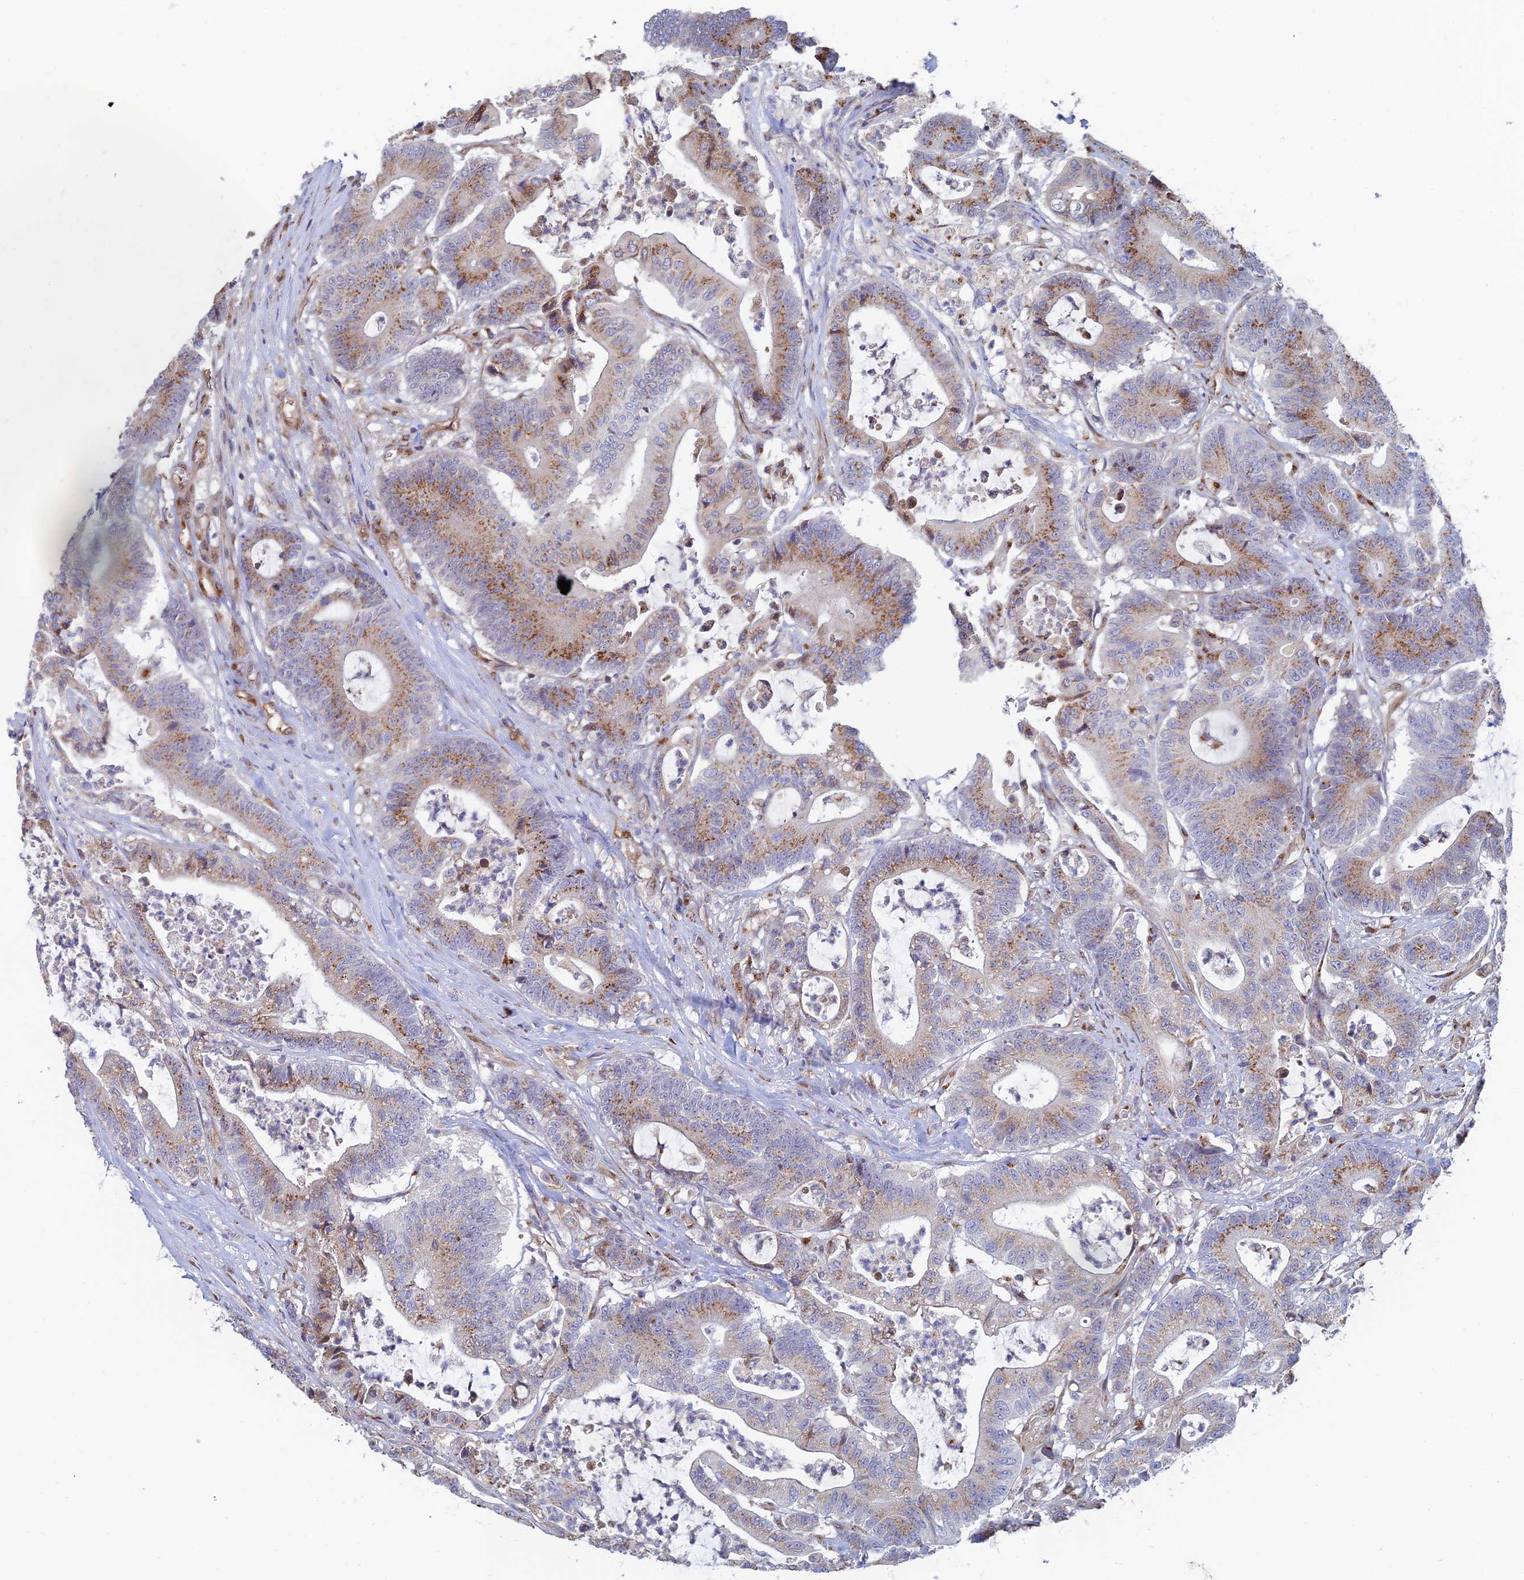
{"staining": {"intensity": "moderate", "quantity": ">75%", "location": "cytoplasmic/membranous"}, "tissue": "colorectal cancer", "cell_type": "Tumor cells", "image_type": "cancer", "snomed": [{"axis": "morphology", "description": "Adenocarcinoma, NOS"}, {"axis": "topography", "description": "Colon"}], "caption": "A medium amount of moderate cytoplasmic/membranous staining is seen in approximately >75% of tumor cells in colorectal cancer tissue. Ihc stains the protein in brown and the nuclei are stained blue.", "gene": "HS2ST1", "patient": {"sex": "female", "age": 84}}